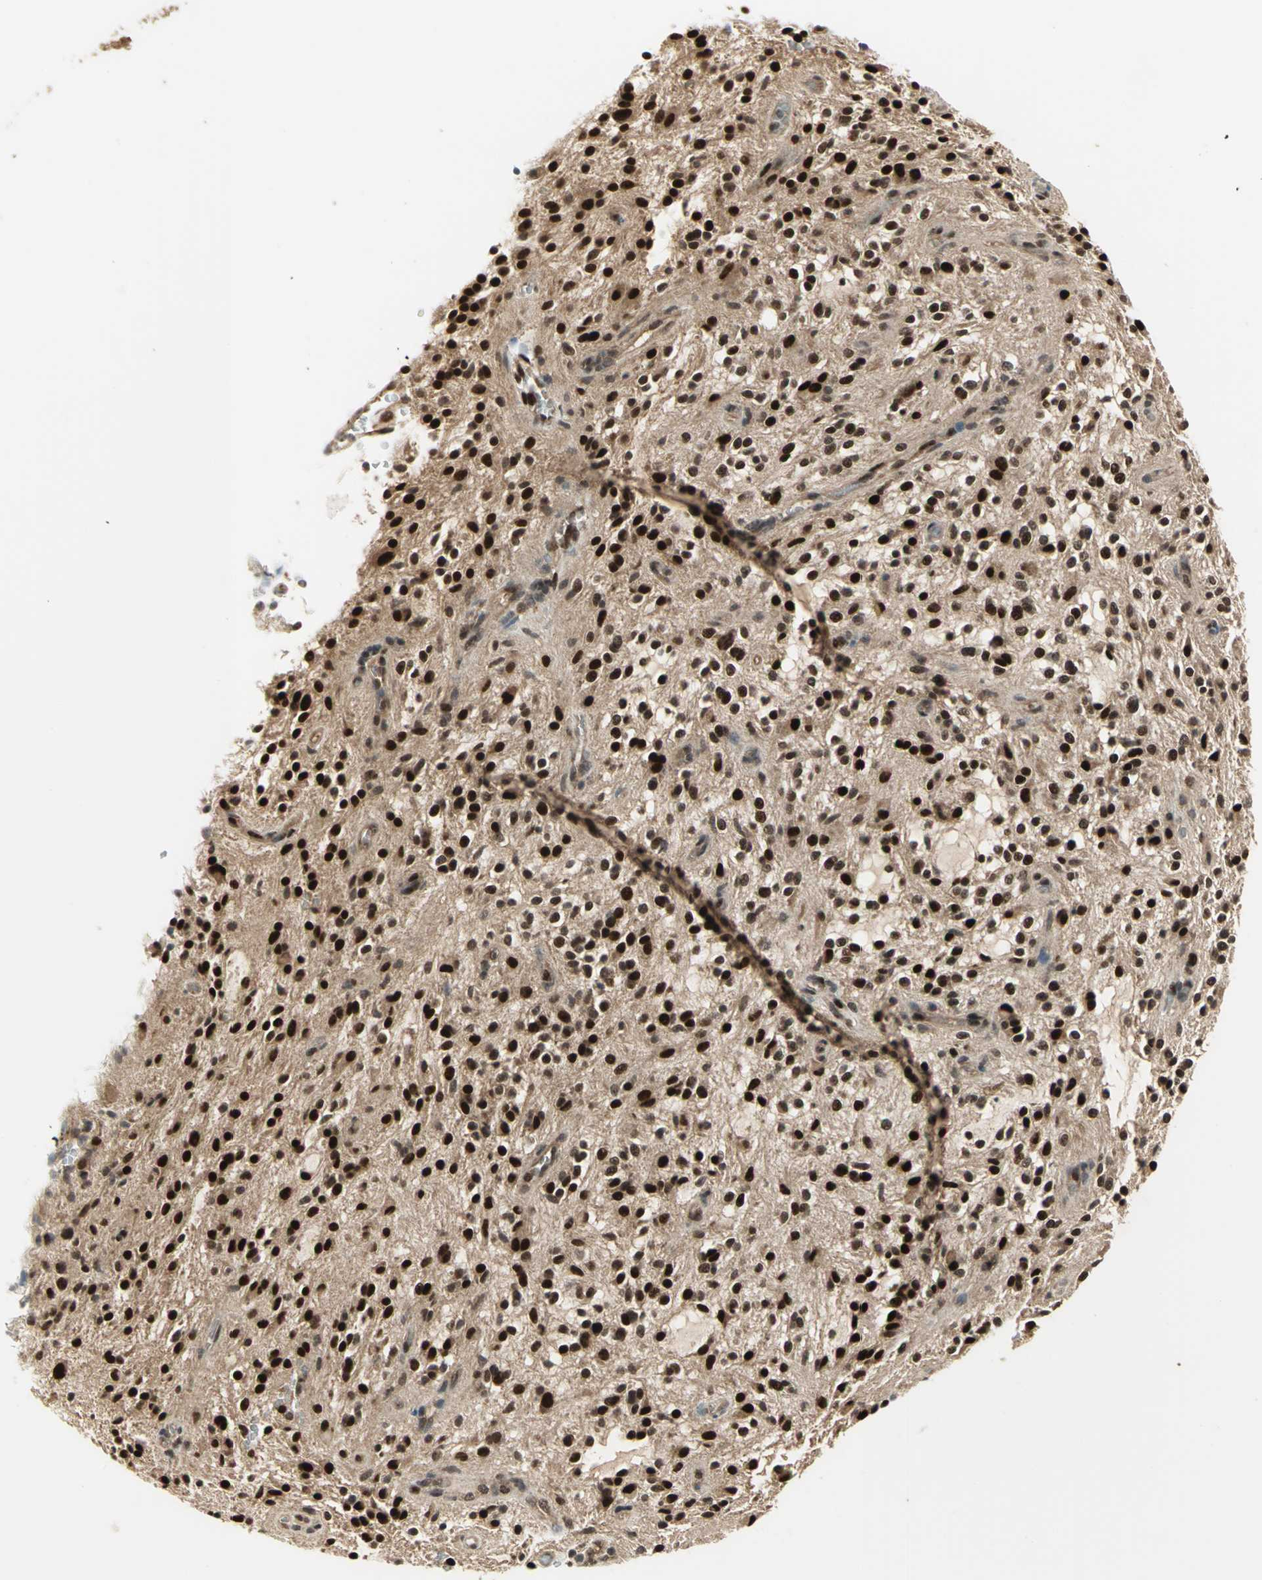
{"staining": {"intensity": "strong", "quantity": ">75%", "location": "cytoplasmic/membranous,nuclear"}, "tissue": "glioma", "cell_type": "Tumor cells", "image_type": "cancer", "snomed": [{"axis": "morphology", "description": "Glioma, malignant, NOS"}, {"axis": "topography", "description": "Cerebellum"}], "caption": "Glioma stained with a protein marker shows strong staining in tumor cells.", "gene": "PSMC3", "patient": {"sex": "female", "age": 10}}